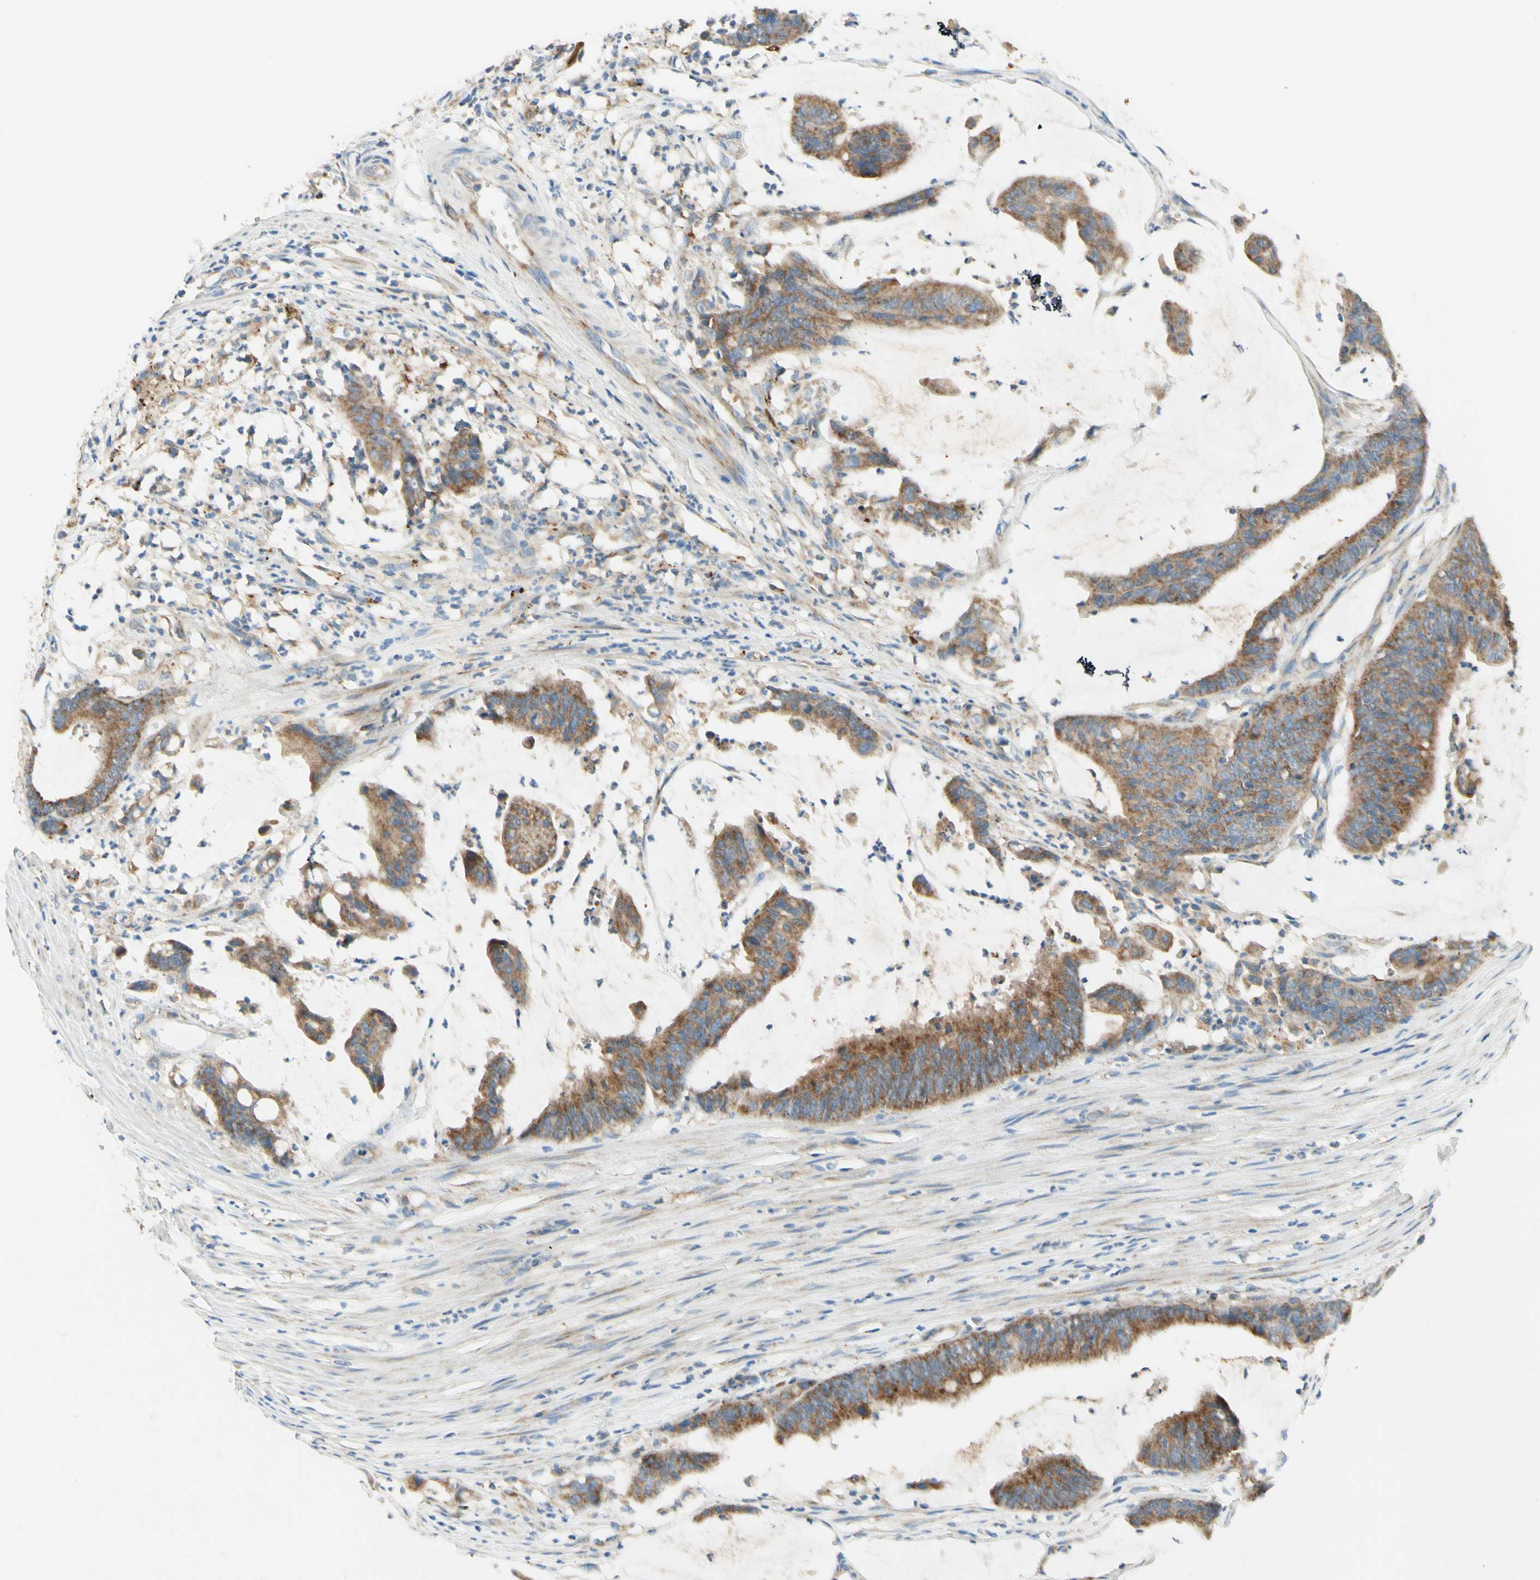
{"staining": {"intensity": "moderate", "quantity": ">75%", "location": "cytoplasmic/membranous"}, "tissue": "colorectal cancer", "cell_type": "Tumor cells", "image_type": "cancer", "snomed": [{"axis": "morphology", "description": "Adenocarcinoma, NOS"}, {"axis": "topography", "description": "Rectum"}], "caption": "Human colorectal cancer (adenocarcinoma) stained for a protein (brown) demonstrates moderate cytoplasmic/membranous positive expression in approximately >75% of tumor cells.", "gene": "ARMC10", "patient": {"sex": "female", "age": 66}}